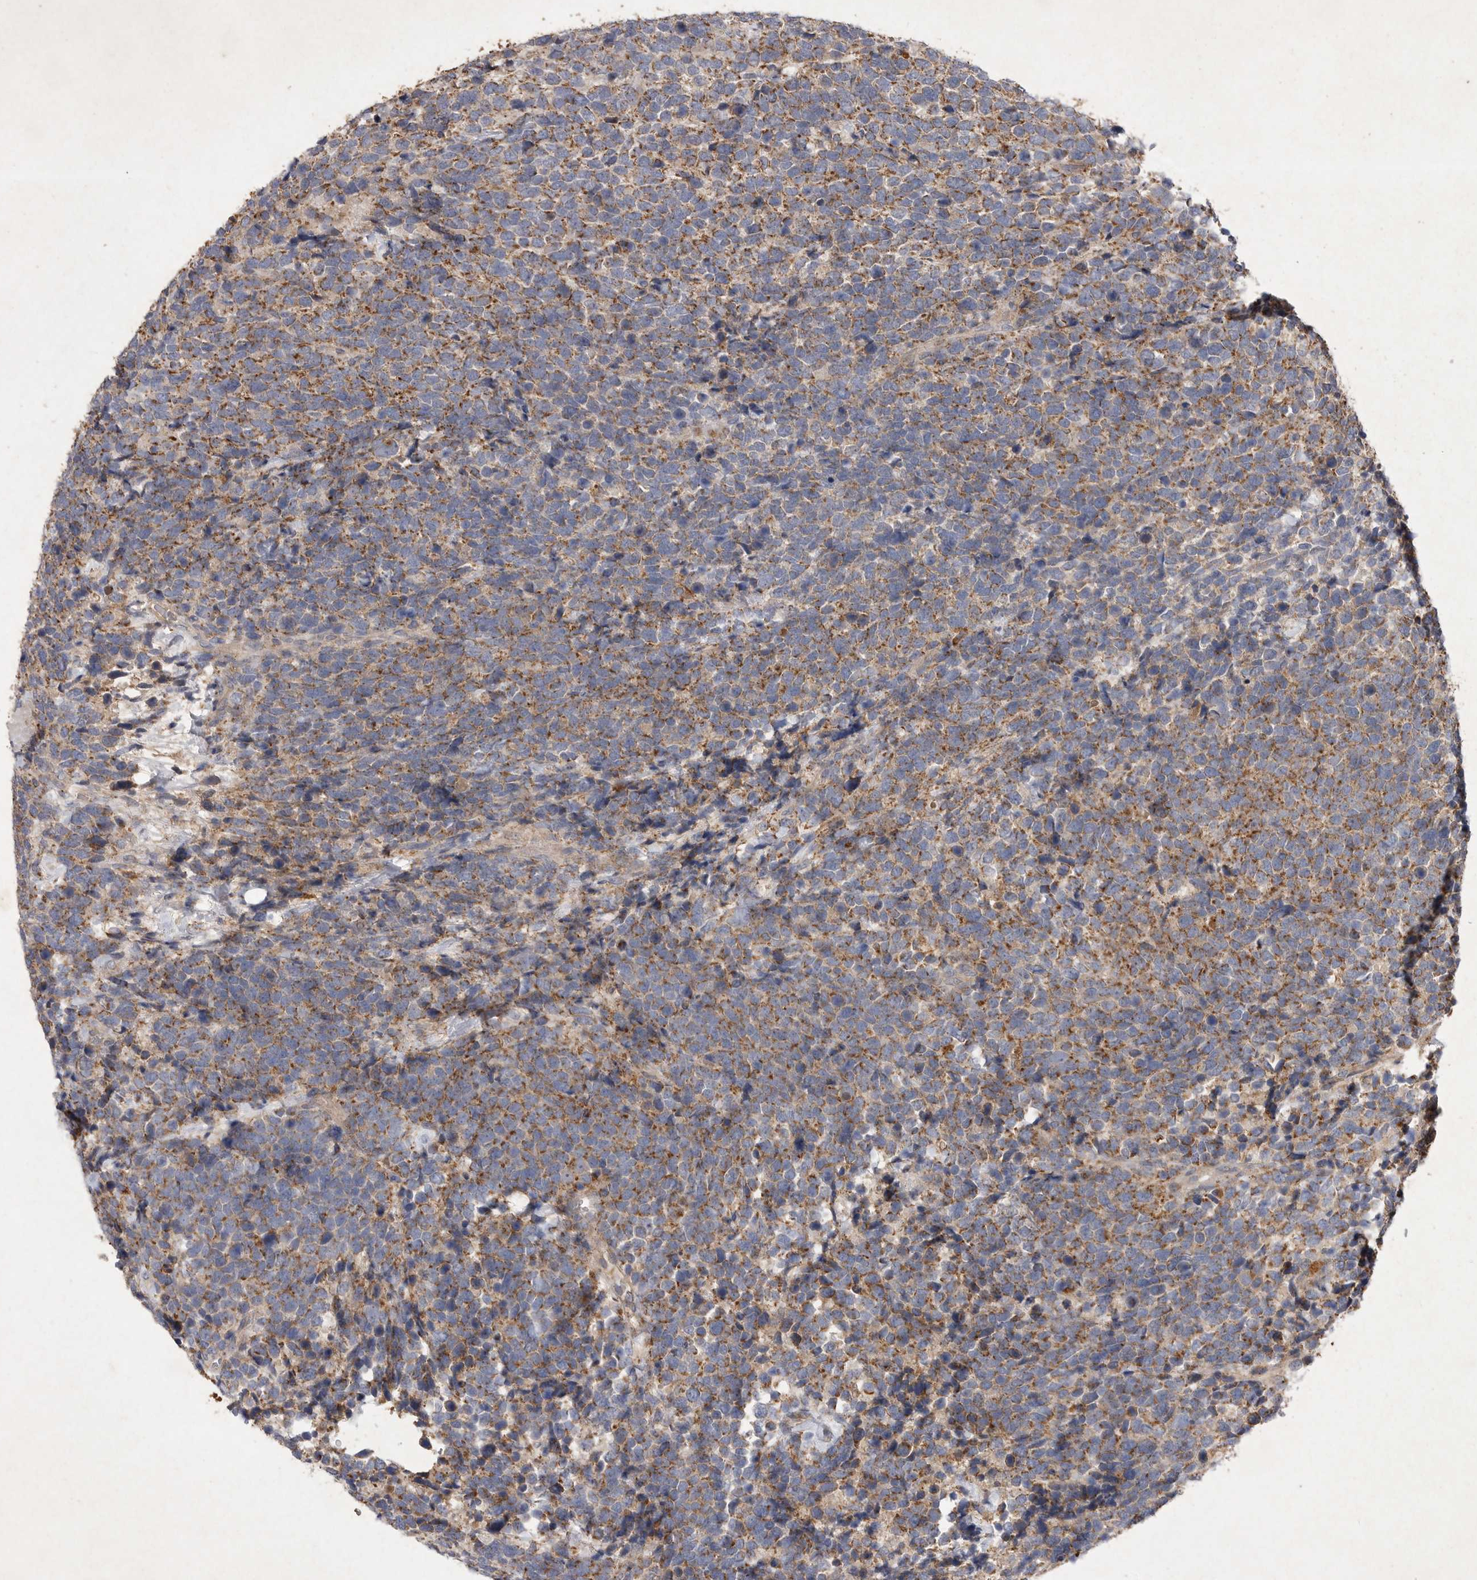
{"staining": {"intensity": "moderate", "quantity": ">75%", "location": "cytoplasmic/membranous"}, "tissue": "urothelial cancer", "cell_type": "Tumor cells", "image_type": "cancer", "snomed": [{"axis": "morphology", "description": "Urothelial carcinoma, High grade"}, {"axis": "topography", "description": "Urinary bladder"}], "caption": "Protein expression analysis of high-grade urothelial carcinoma shows moderate cytoplasmic/membranous staining in about >75% of tumor cells. (DAB IHC with brightfield microscopy, high magnification).", "gene": "MRPL41", "patient": {"sex": "female", "age": 82}}